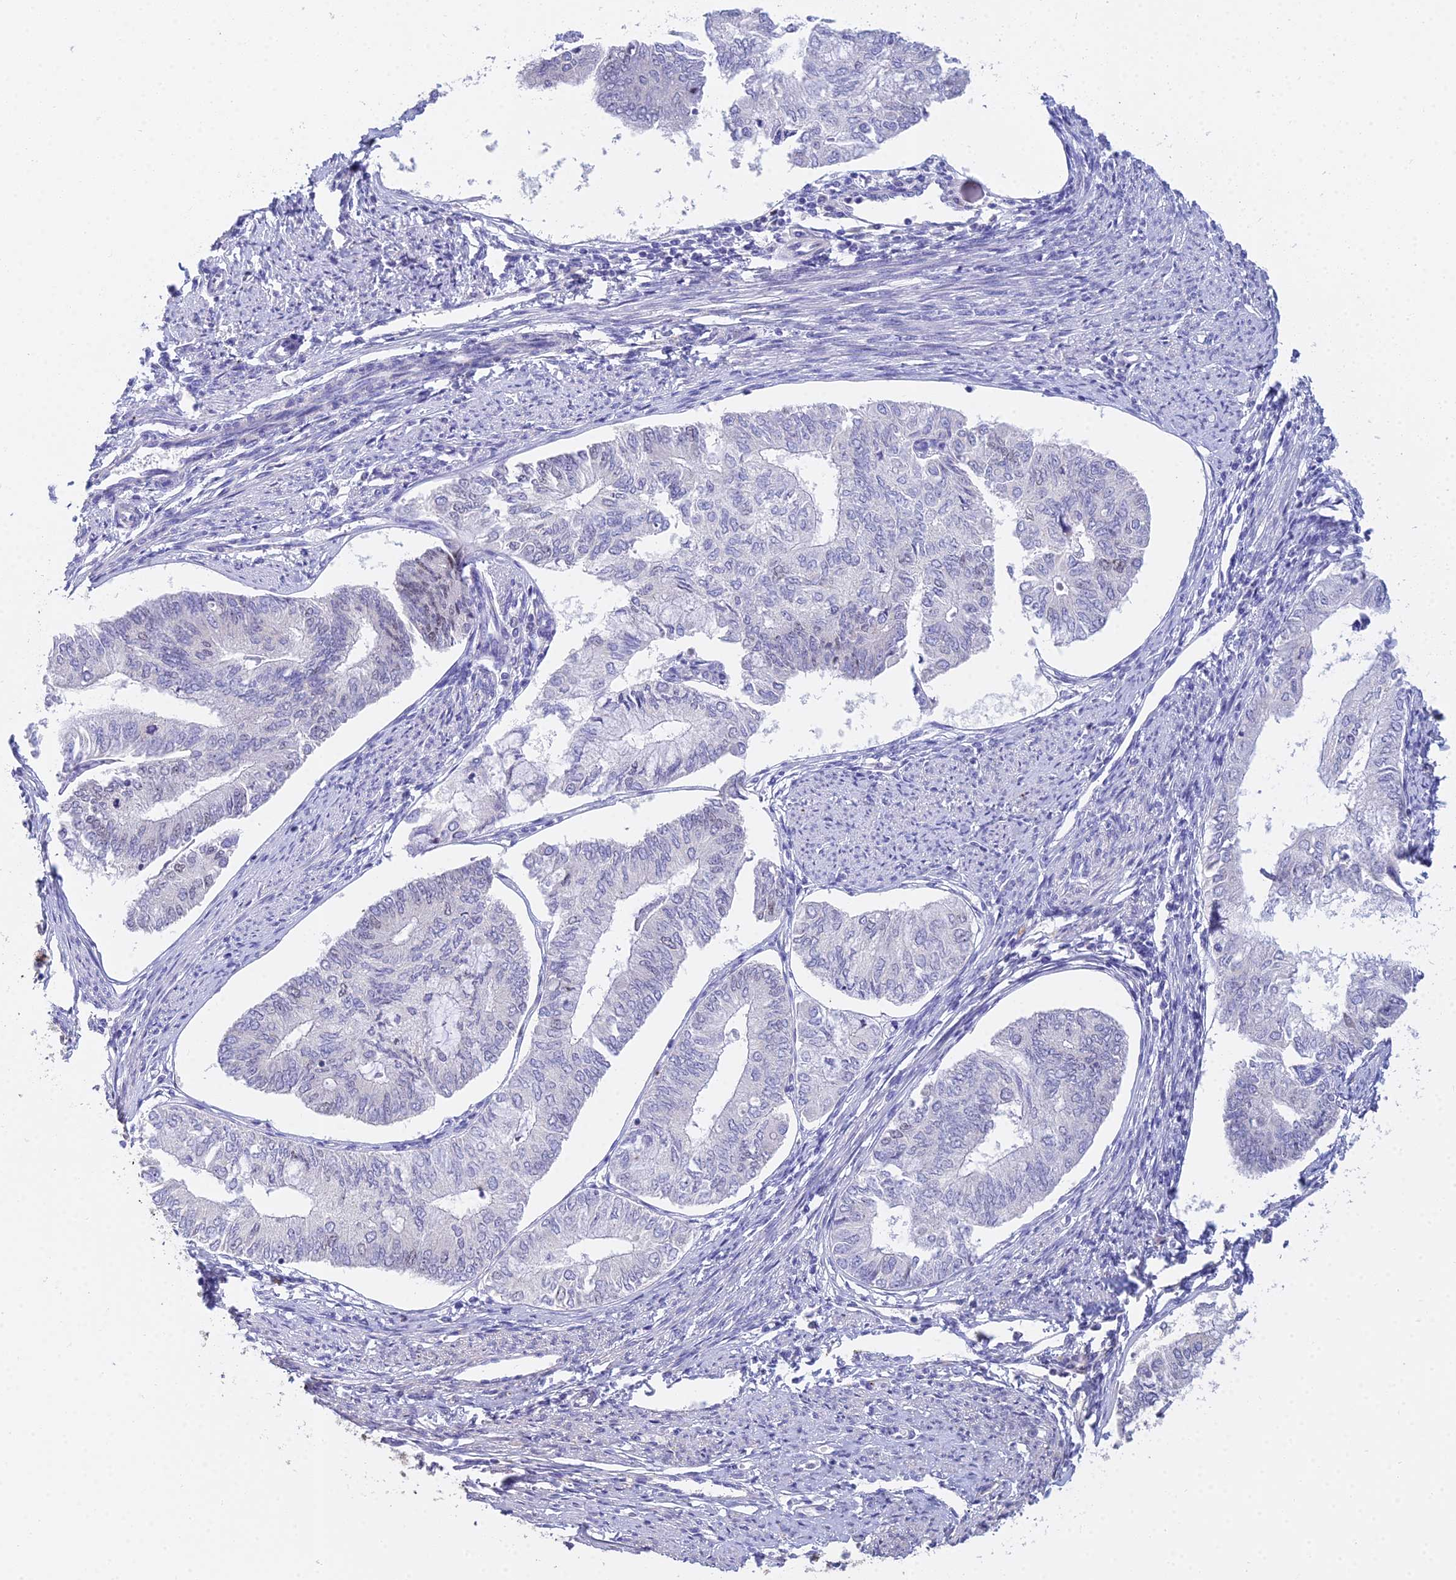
{"staining": {"intensity": "negative", "quantity": "none", "location": "none"}, "tissue": "endometrial cancer", "cell_type": "Tumor cells", "image_type": "cancer", "snomed": [{"axis": "morphology", "description": "Adenocarcinoma, NOS"}, {"axis": "topography", "description": "Endometrium"}], "caption": "Immunohistochemistry photomicrograph of neoplastic tissue: adenocarcinoma (endometrial) stained with DAB displays no significant protein positivity in tumor cells.", "gene": "MCM2", "patient": {"sex": "female", "age": 68}}